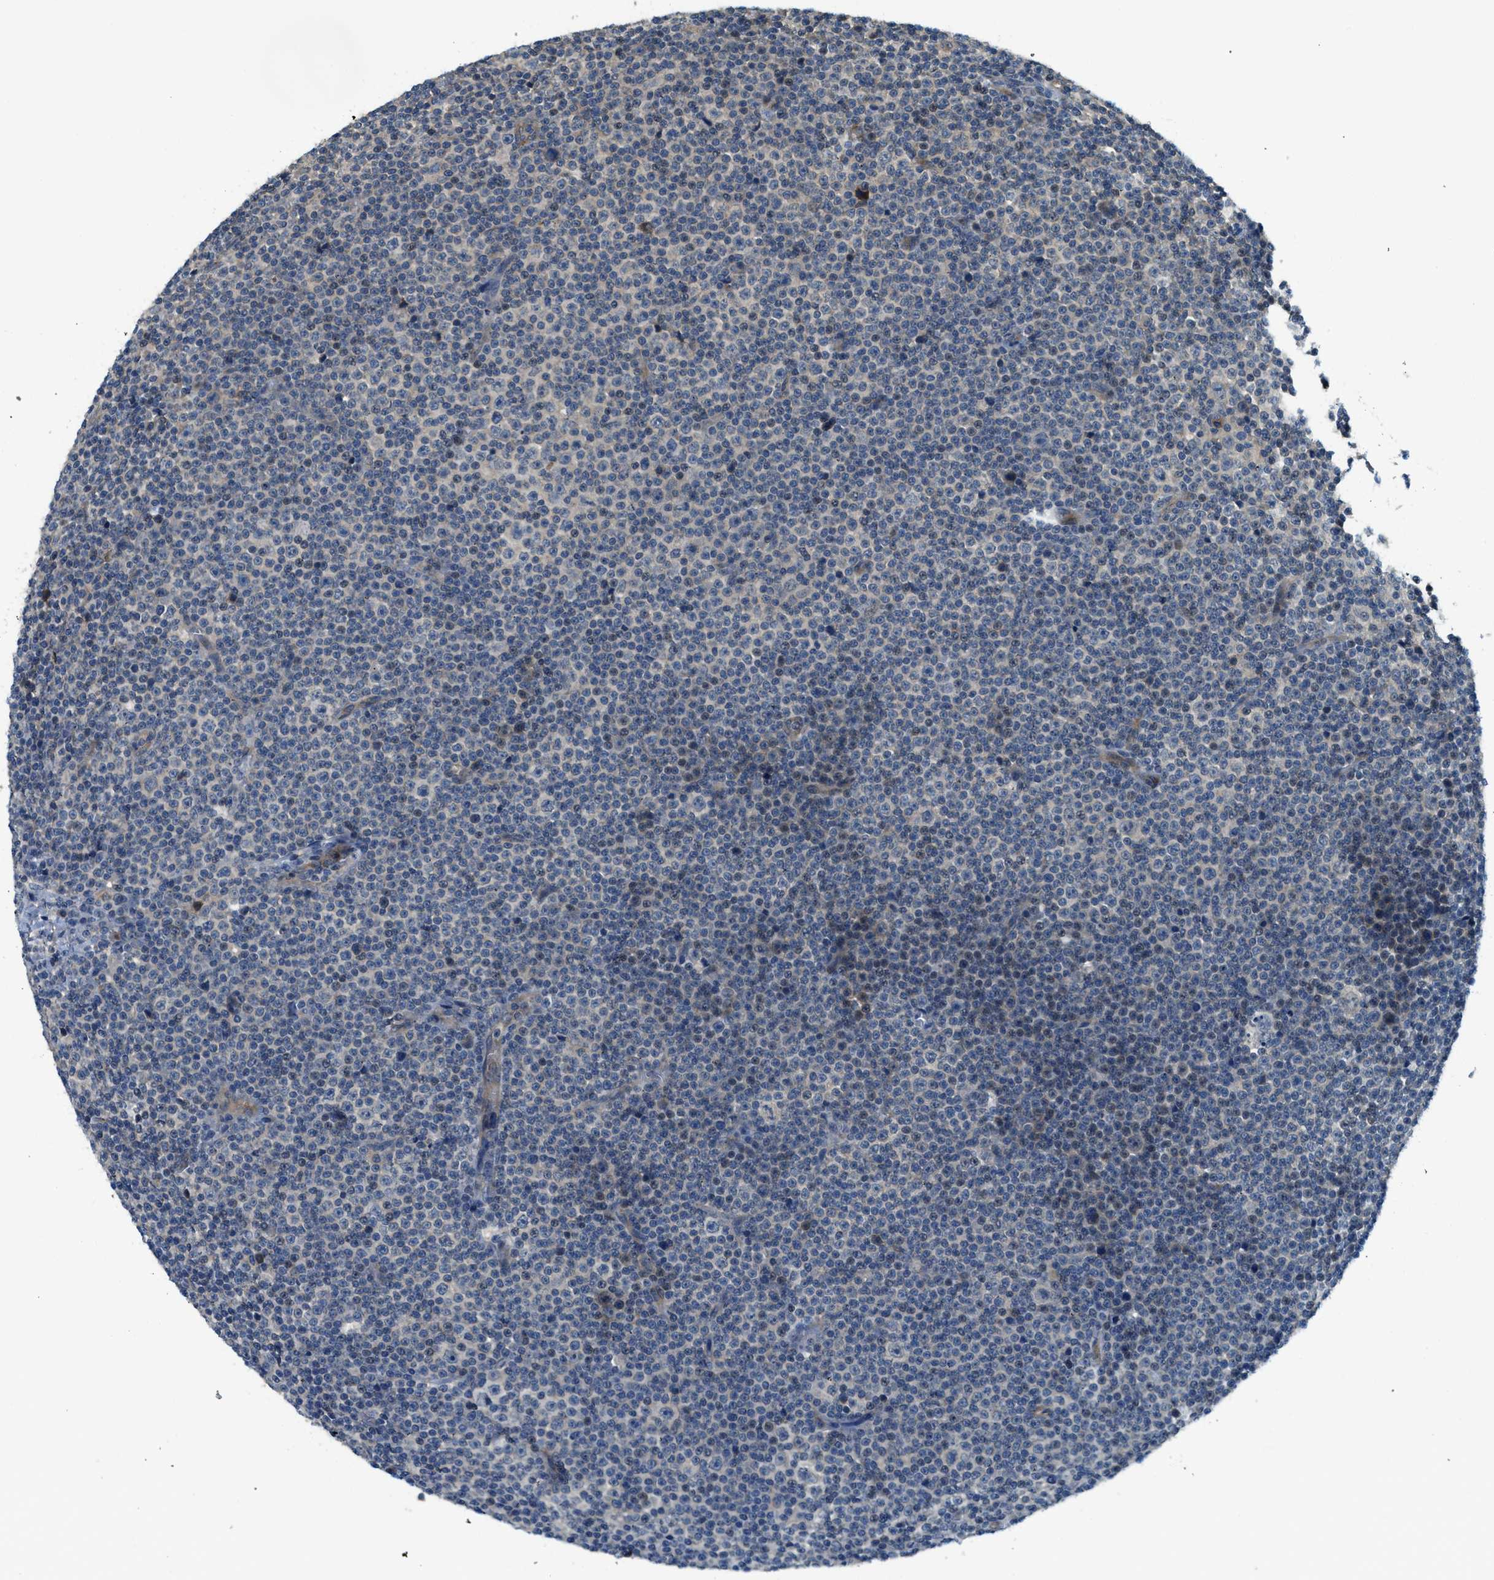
{"staining": {"intensity": "negative", "quantity": "none", "location": "none"}, "tissue": "lymphoma", "cell_type": "Tumor cells", "image_type": "cancer", "snomed": [{"axis": "morphology", "description": "Malignant lymphoma, non-Hodgkin's type, Low grade"}, {"axis": "topography", "description": "Lymph node"}], "caption": "The image displays no staining of tumor cells in low-grade malignant lymphoma, non-Hodgkin's type.", "gene": "KCNK1", "patient": {"sex": "female", "age": 67}}